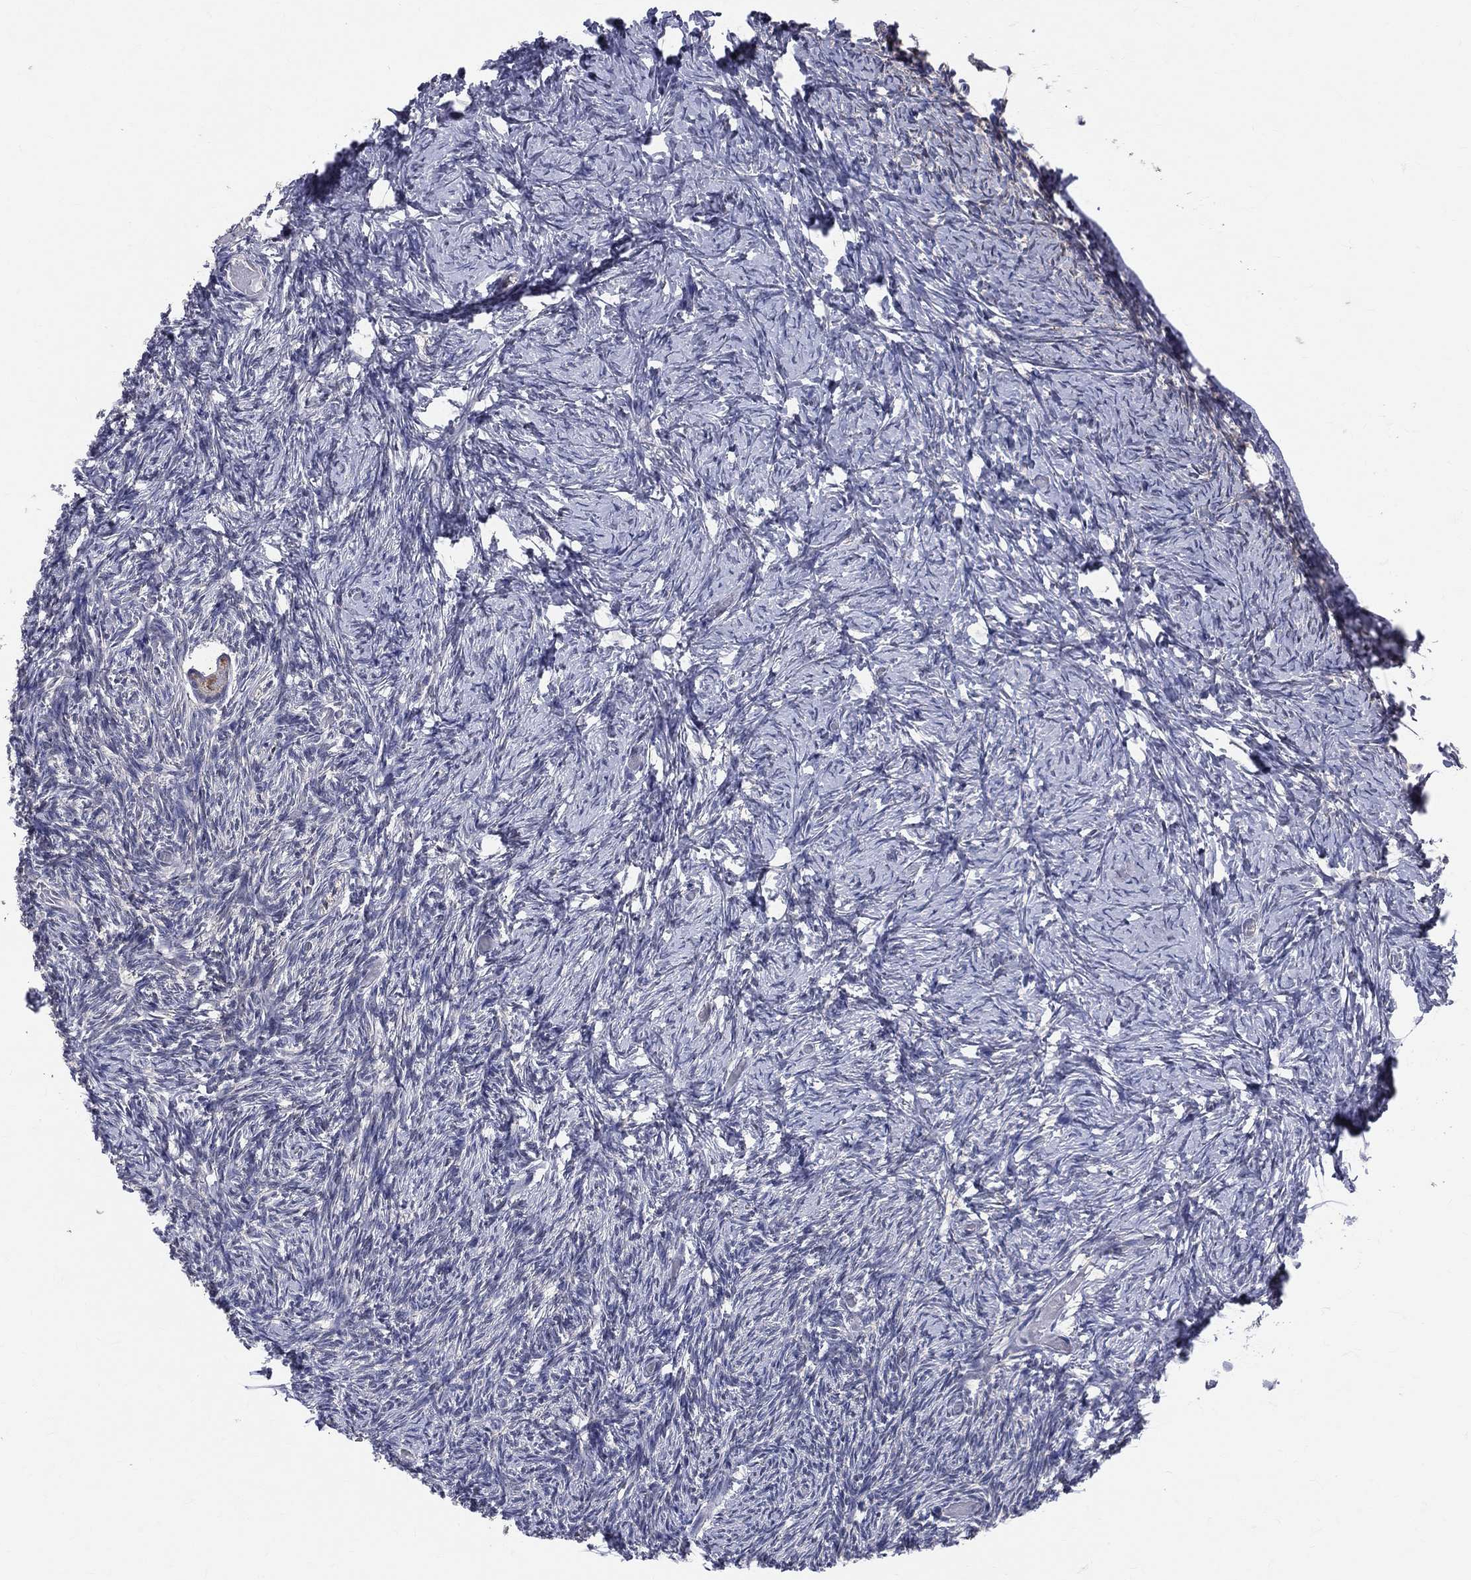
{"staining": {"intensity": "strong", "quantity": "<25%", "location": "cytoplasmic/membranous"}, "tissue": "ovary", "cell_type": "Follicle cells", "image_type": "normal", "snomed": [{"axis": "morphology", "description": "Normal tissue, NOS"}, {"axis": "topography", "description": "Ovary"}], "caption": "Immunohistochemical staining of benign human ovary displays <25% levels of strong cytoplasmic/membranous protein positivity in about <25% of follicle cells.", "gene": "DLG4", "patient": {"sex": "female", "age": 39}}